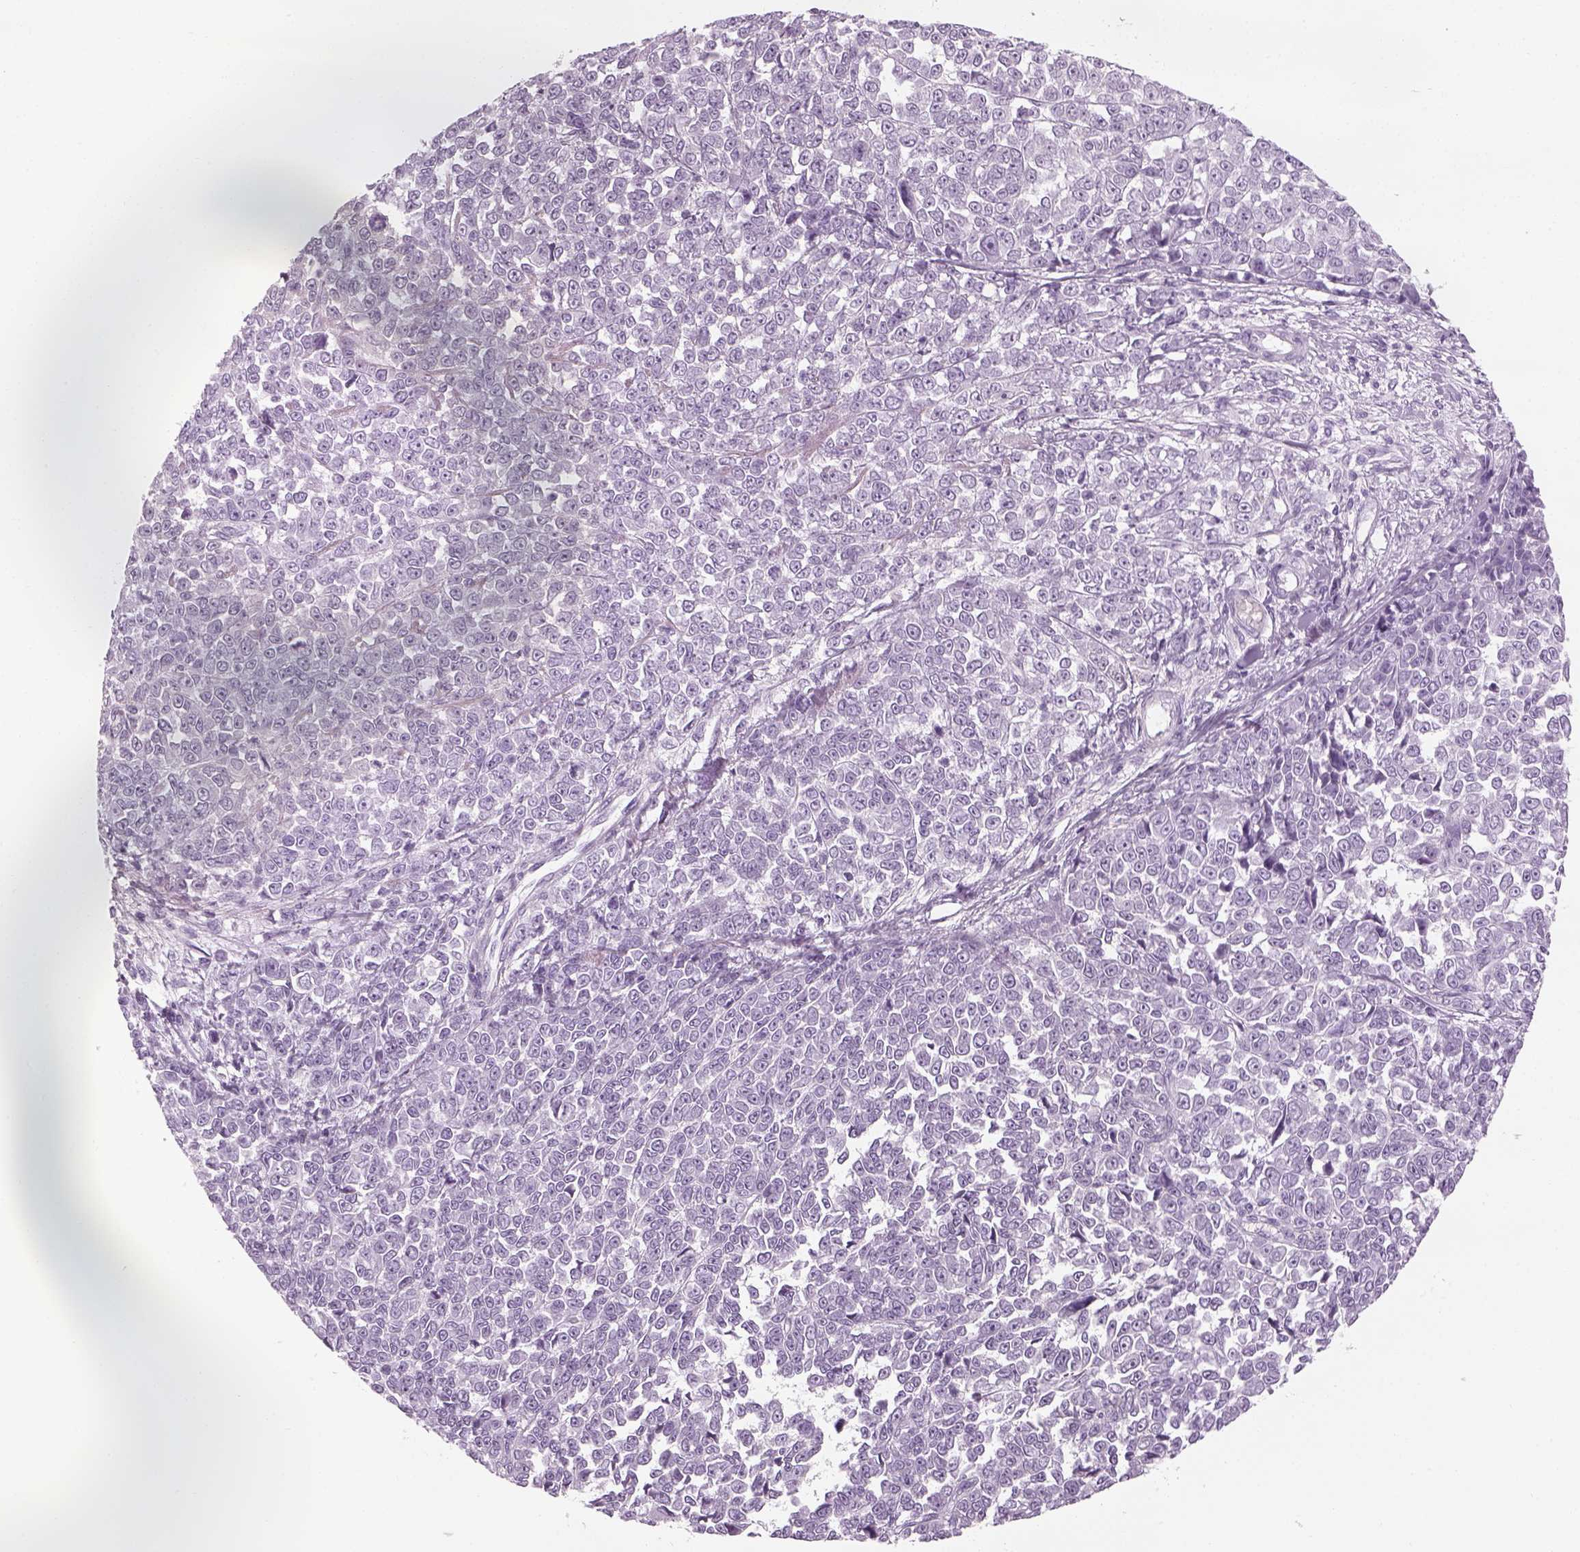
{"staining": {"intensity": "negative", "quantity": "none", "location": "none"}, "tissue": "melanoma", "cell_type": "Tumor cells", "image_type": "cancer", "snomed": [{"axis": "morphology", "description": "Malignant melanoma, NOS"}, {"axis": "topography", "description": "Skin"}], "caption": "Micrograph shows no protein positivity in tumor cells of melanoma tissue. (DAB immunohistochemistry (IHC) with hematoxylin counter stain).", "gene": "SAG", "patient": {"sex": "female", "age": 95}}